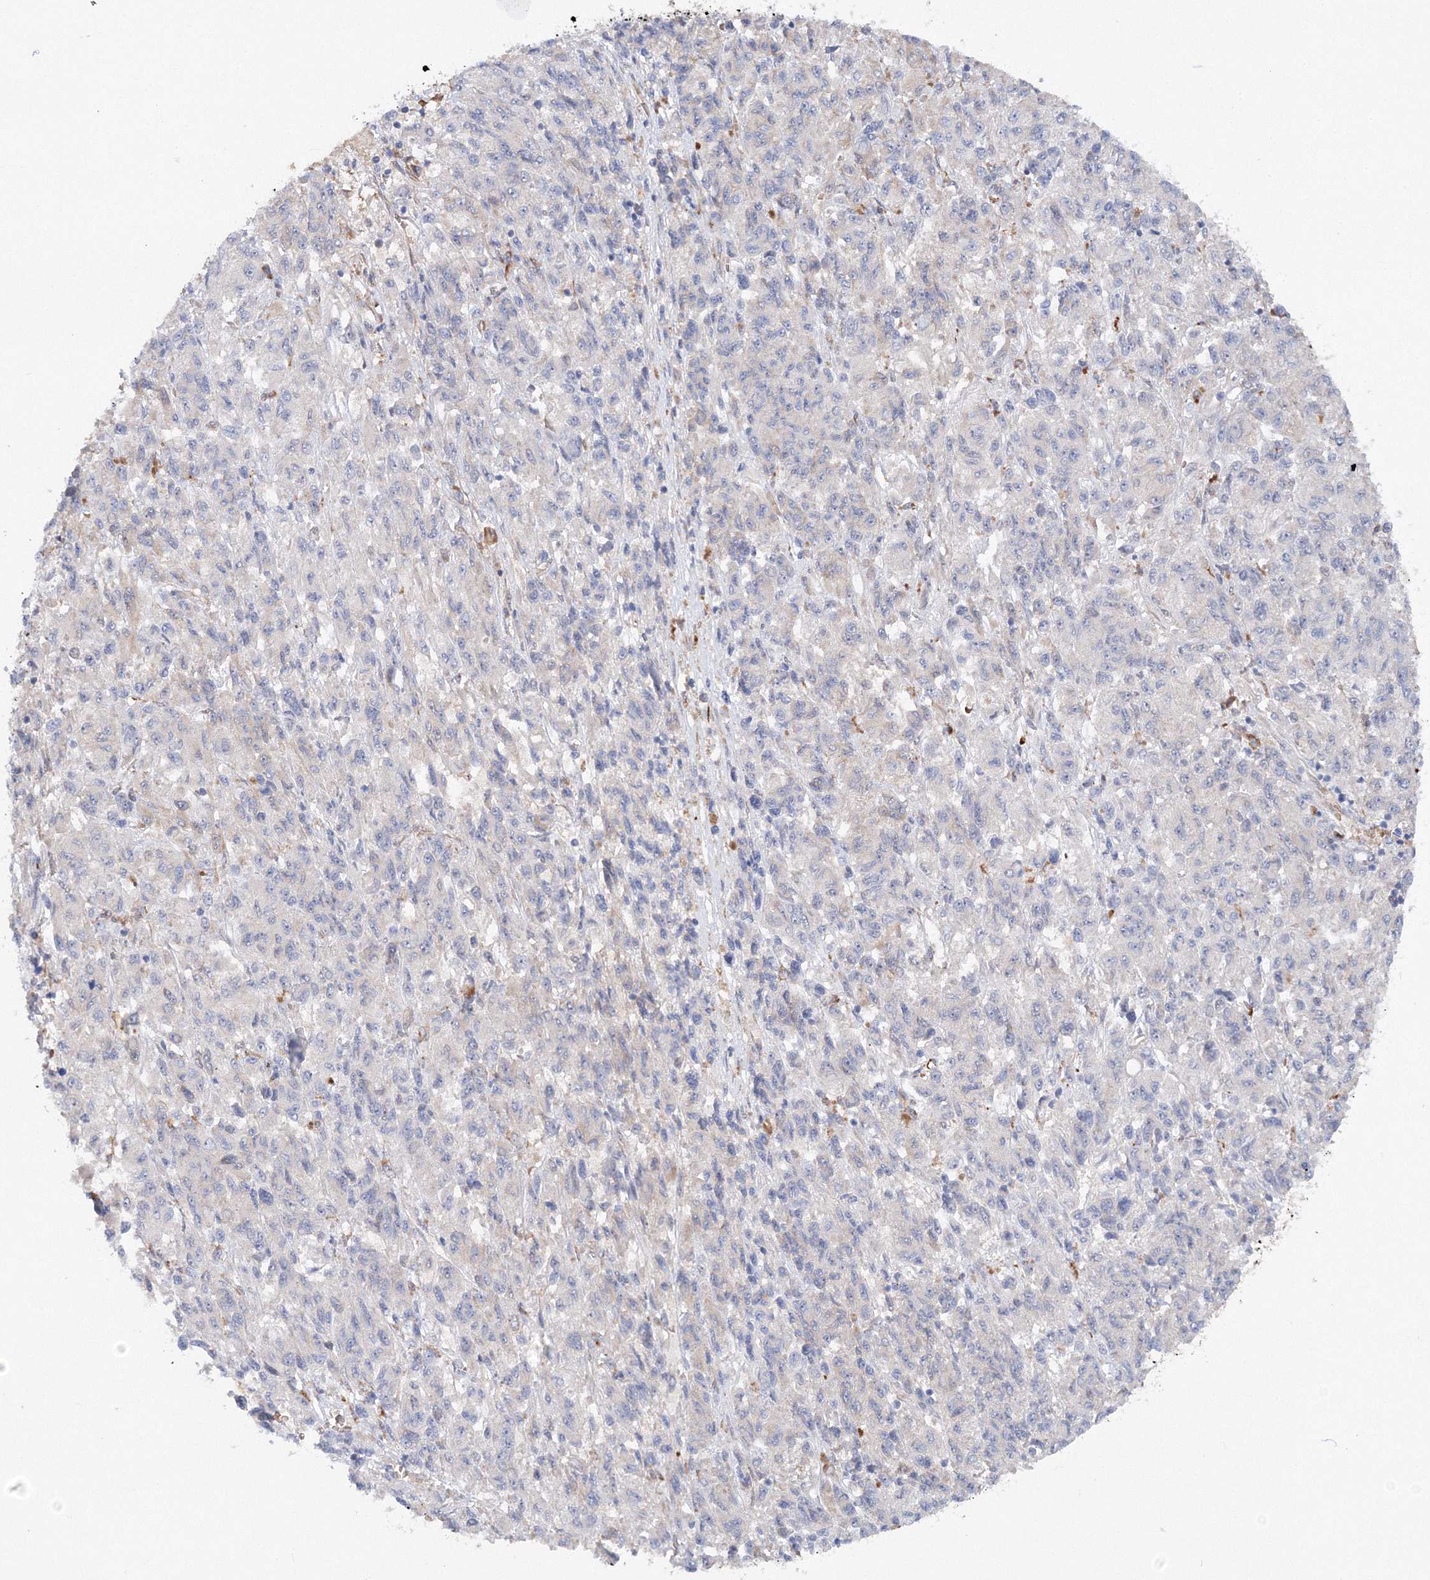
{"staining": {"intensity": "negative", "quantity": "none", "location": "none"}, "tissue": "melanoma", "cell_type": "Tumor cells", "image_type": "cancer", "snomed": [{"axis": "morphology", "description": "Malignant melanoma, Metastatic site"}, {"axis": "topography", "description": "Lung"}], "caption": "An image of malignant melanoma (metastatic site) stained for a protein displays no brown staining in tumor cells. (Brightfield microscopy of DAB immunohistochemistry (IHC) at high magnification).", "gene": "DIS3L2", "patient": {"sex": "male", "age": 64}}